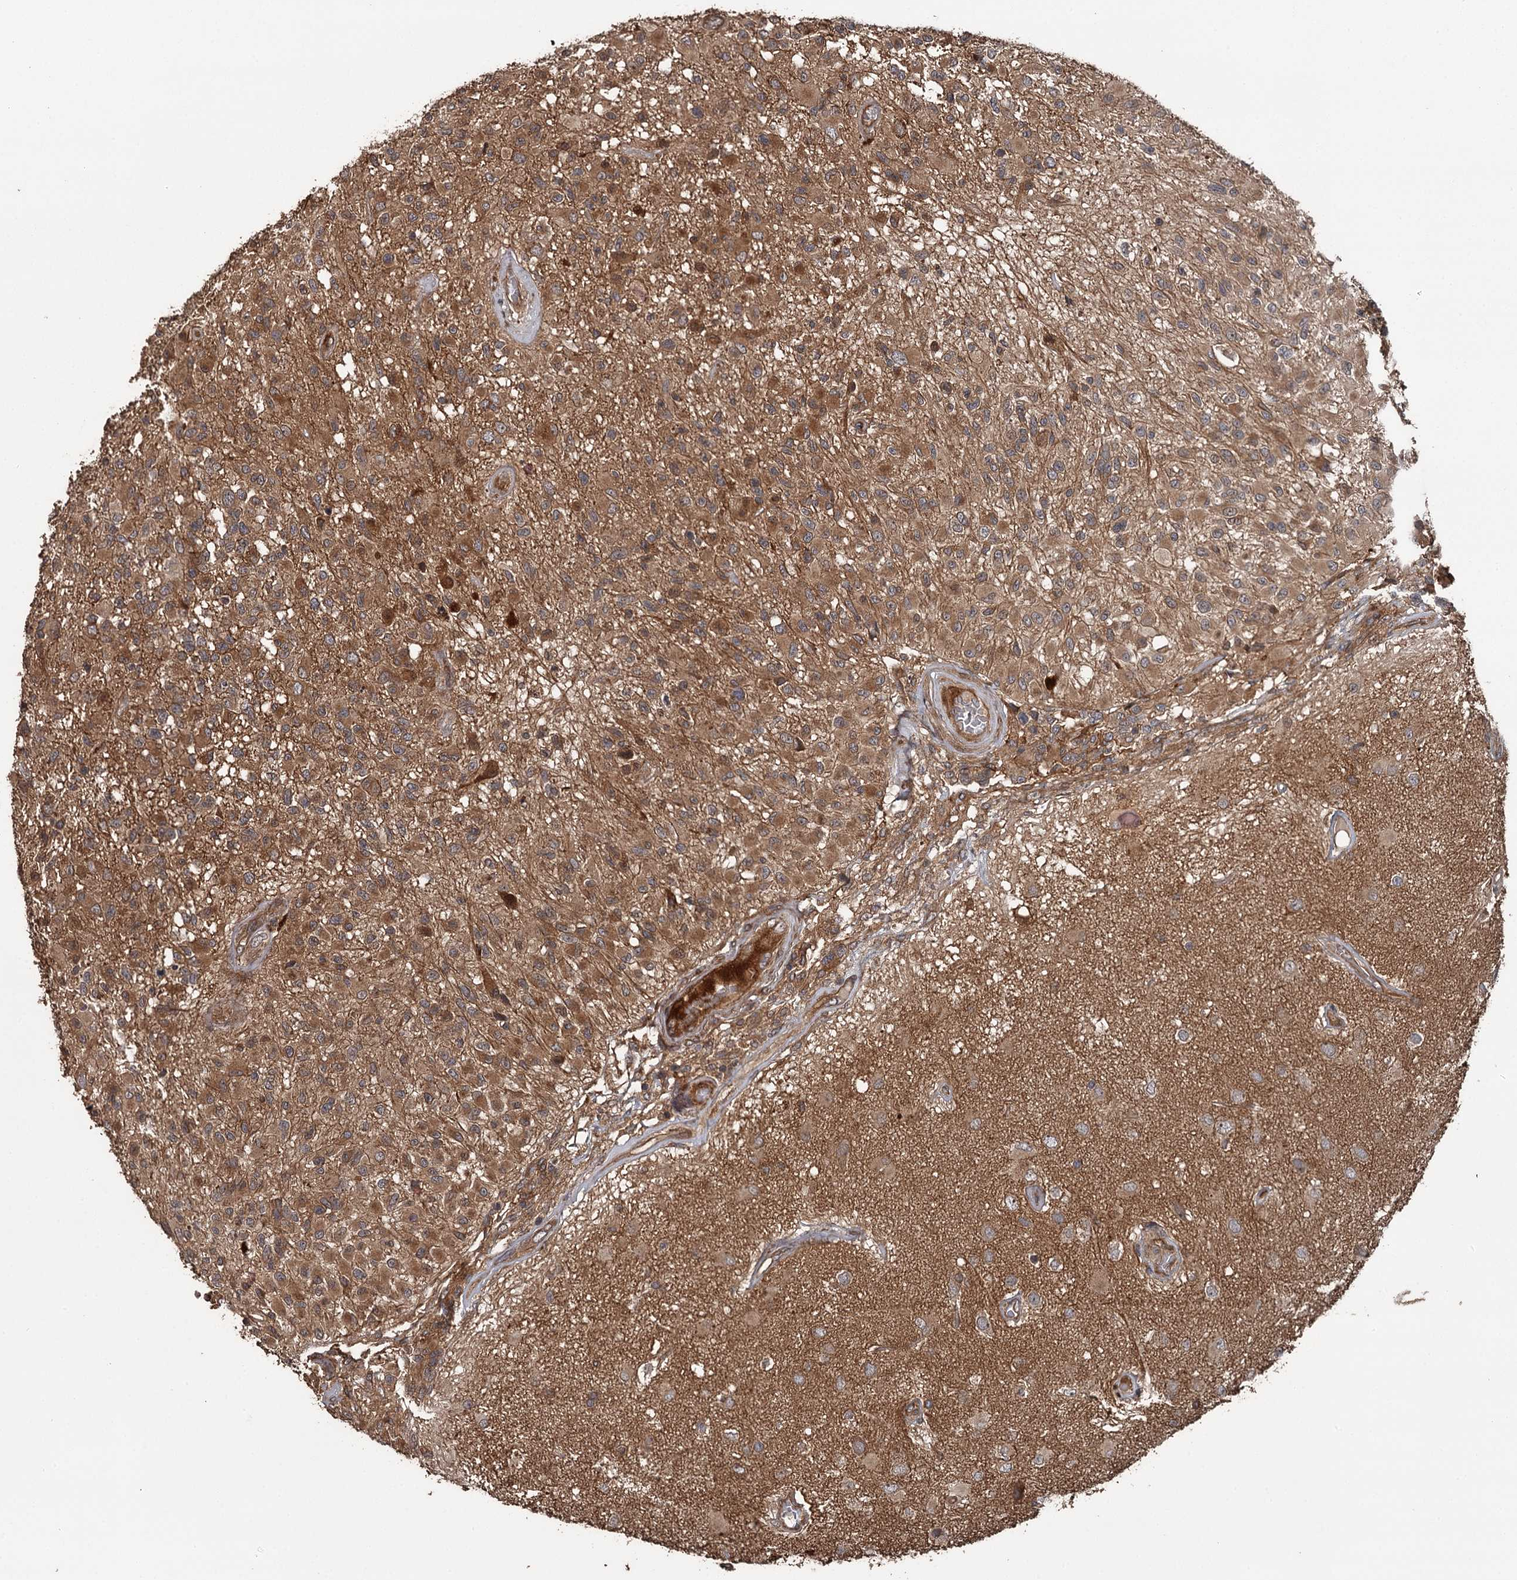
{"staining": {"intensity": "moderate", "quantity": ">75%", "location": "cytoplasmic/membranous"}, "tissue": "glioma", "cell_type": "Tumor cells", "image_type": "cancer", "snomed": [{"axis": "morphology", "description": "Glioma, malignant, High grade"}, {"axis": "morphology", "description": "Glioblastoma, NOS"}, {"axis": "topography", "description": "Brain"}], "caption": "Glioblastoma tissue reveals moderate cytoplasmic/membranous staining in about >75% of tumor cells, visualized by immunohistochemistry.", "gene": "RAB21", "patient": {"sex": "male", "age": 60}}